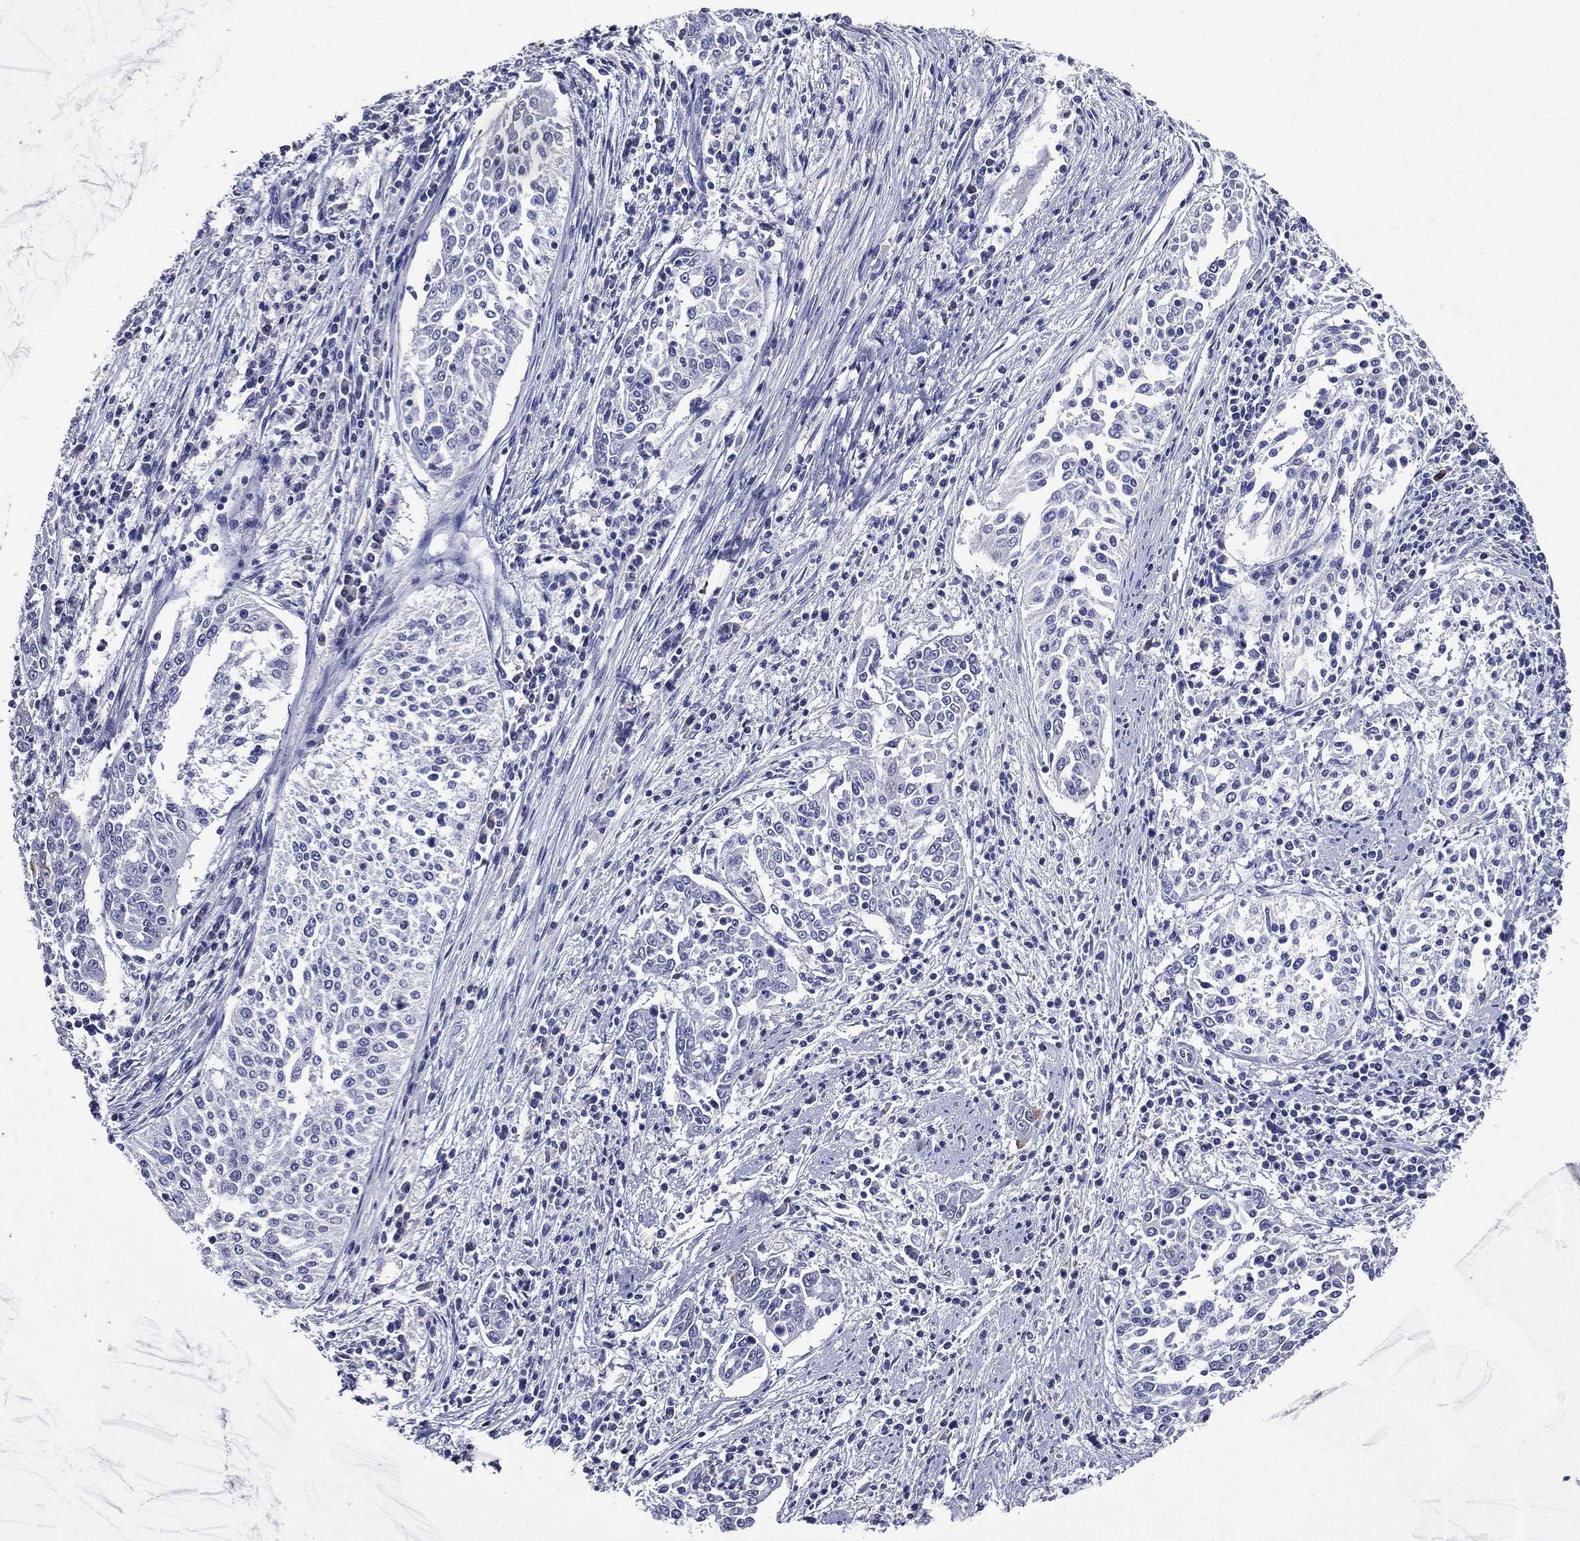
{"staining": {"intensity": "negative", "quantity": "none", "location": "none"}, "tissue": "cervical cancer", "cell_type": "Tumor cells", "image_type": "cancer", "snomed": [{"axis": "morphology", "description": "Squamous cell carcinoma, NOS"}, {"axis": "topography", "description": "Cervix"}], "caption": "Immunohistochemistry of cervical cancer (squamous cell carcinoma) demonstrates no positivity in tumor cells.", "gene": "TGM1", "patient": {"sex": "female", "age": 41}}